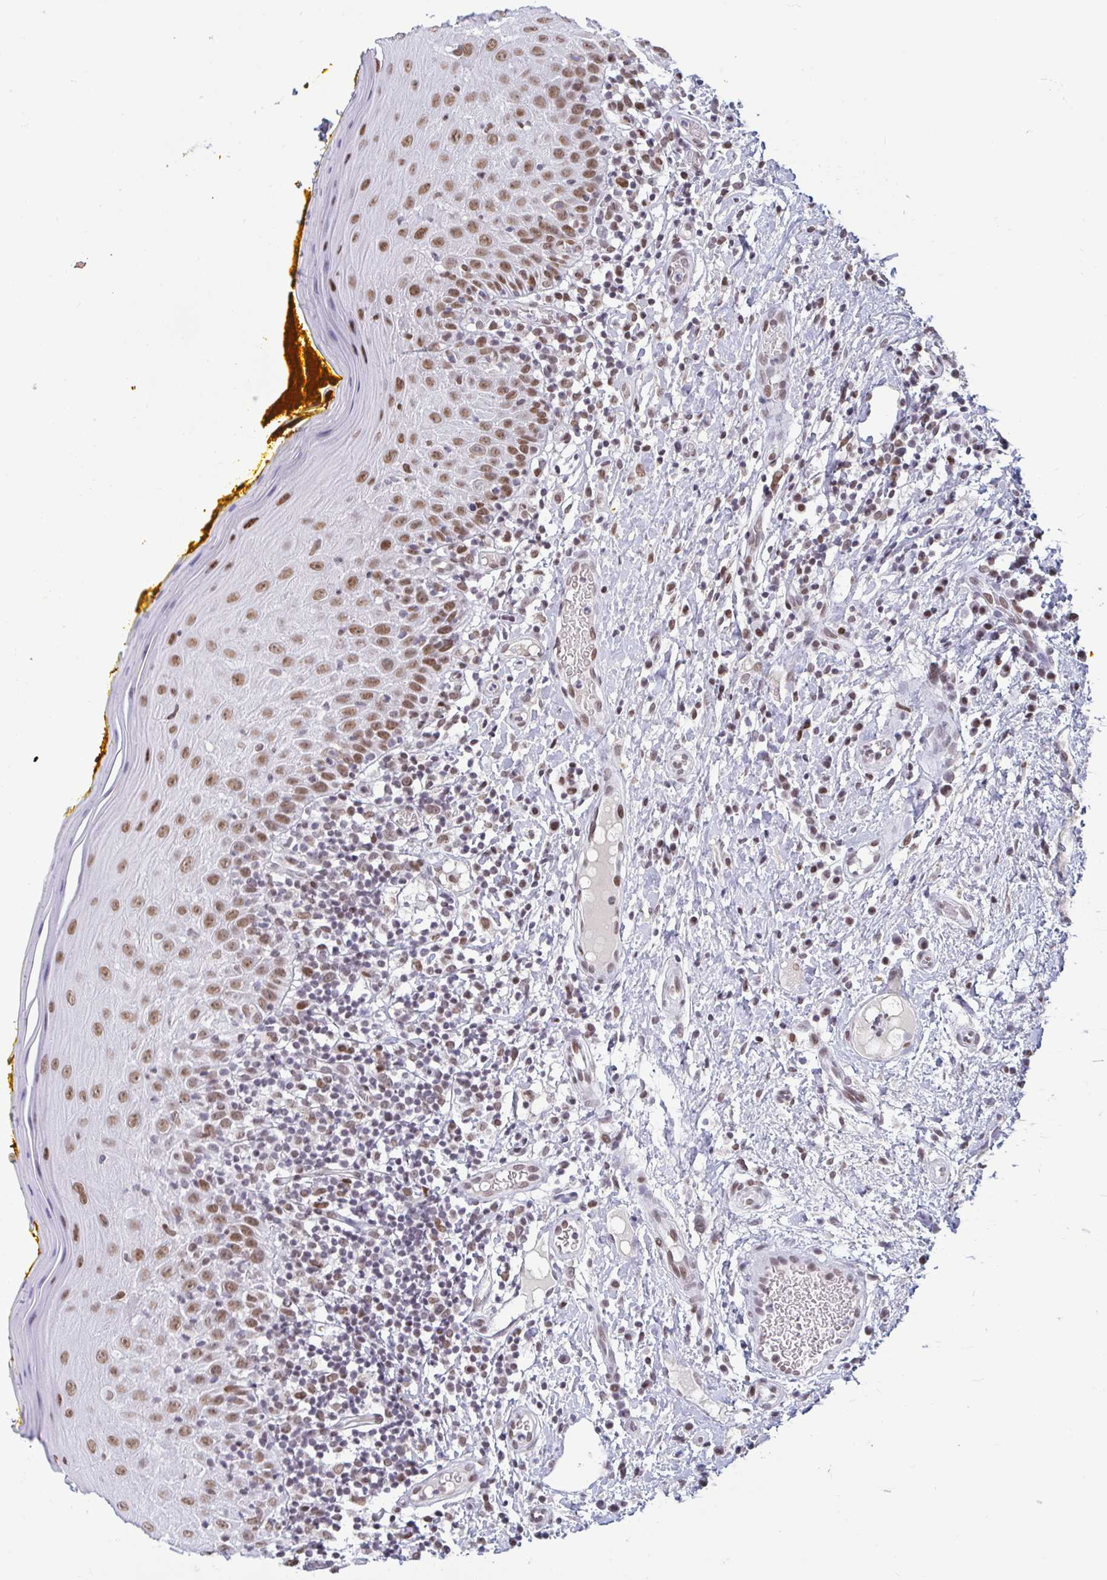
{"staining": {"intensity": "moderate", "quantity": "25%-75%", "location": "nuclear"}, "tissue": "oral mucosa", "cell_type": "Squamous epithelial cells", "image_type": "normal", "snomed": [{"axis": "morphology", "description": "Normal tissue, NOS"}, {"axis": "topography", "description": "Oral tissue"}, {"axis": "topography", "description": "Tounge, NOS"}], "caption": "Oral mucosa stained with DAB IHC displays medium levels of moderate nuclear staining in approximately 25%-75% of squamous epithelial cells.", "gene": "CBFA2T2", "patient": {"sex": "female", "age": 58}}